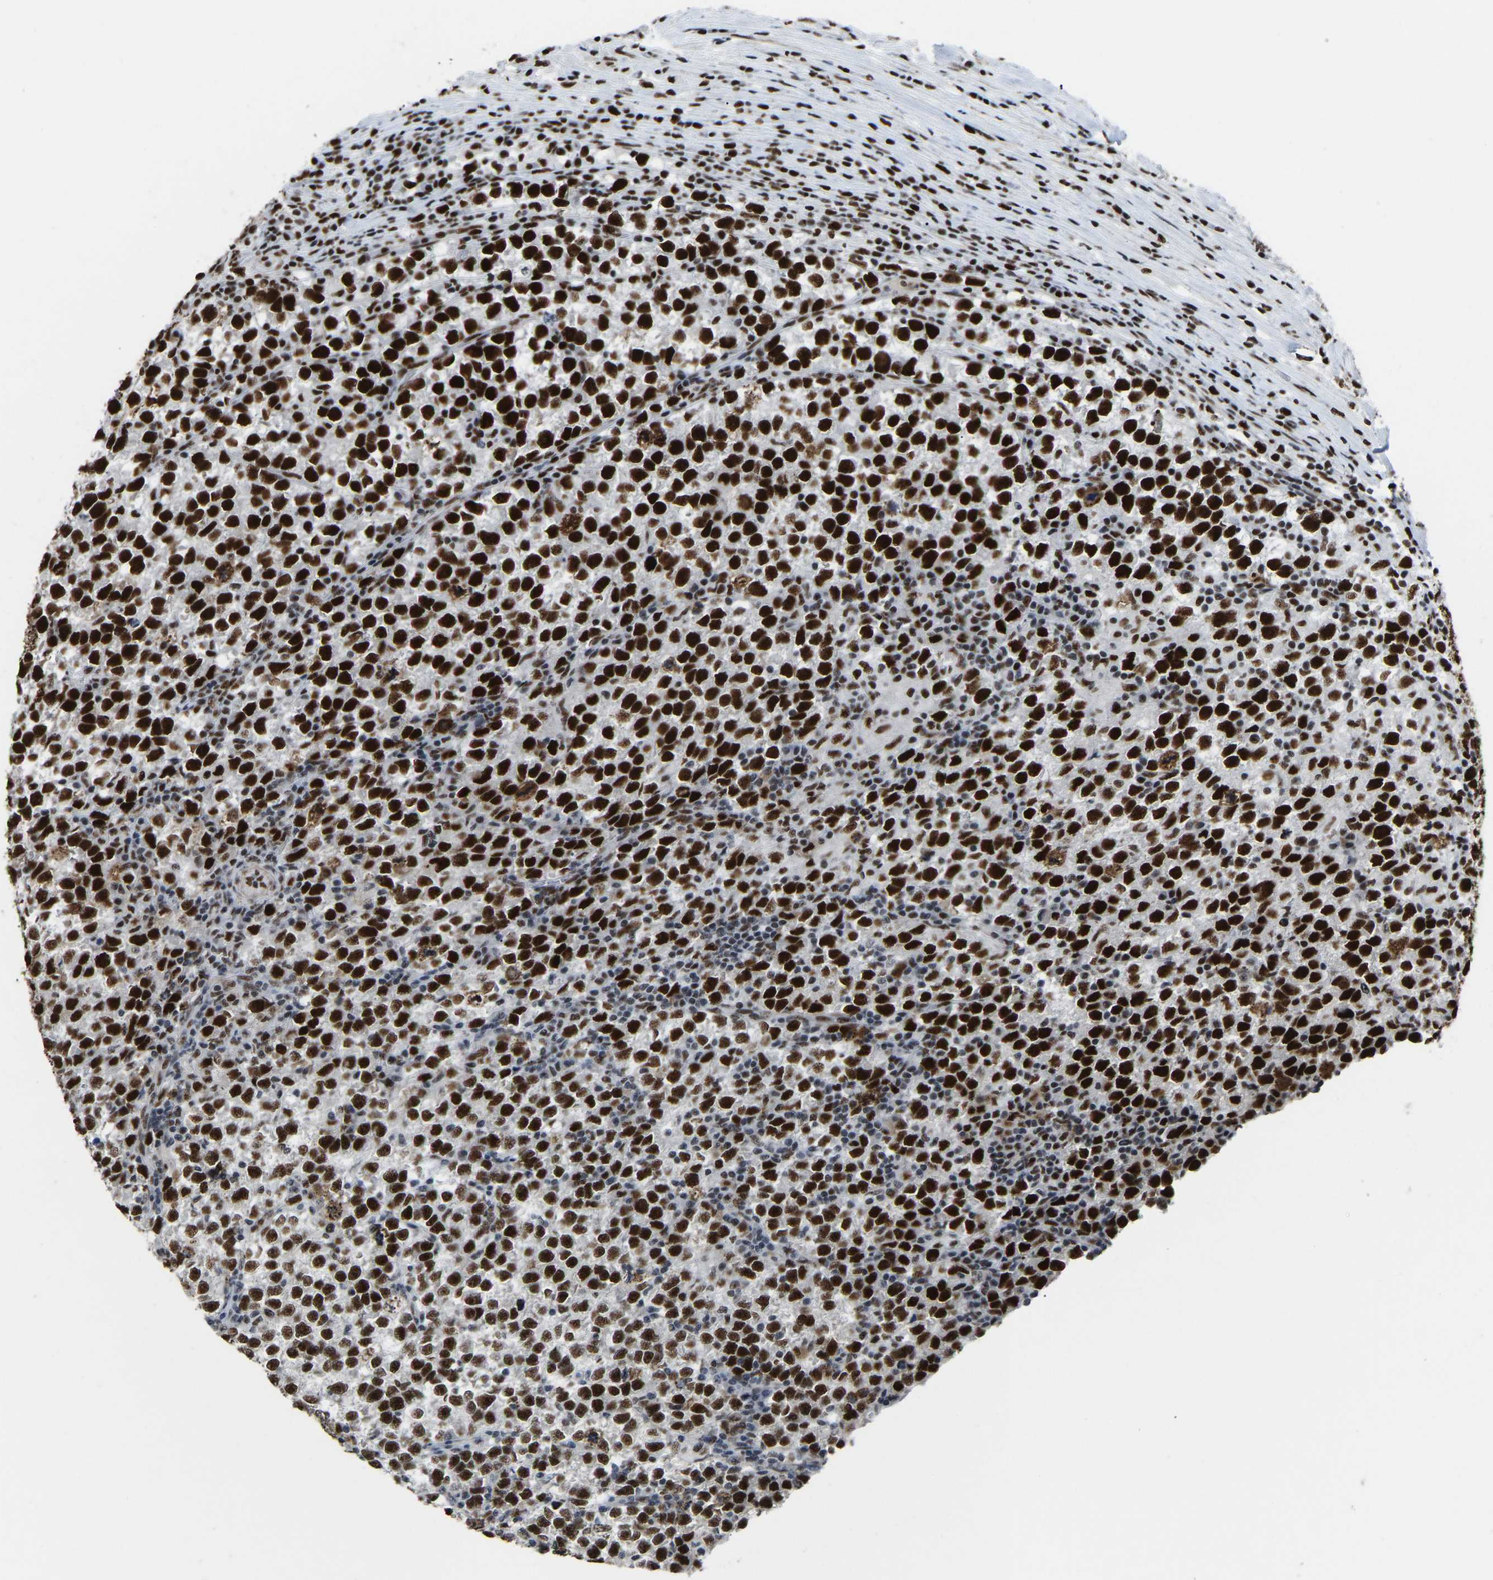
{"staining": {"intensity": "strong", "quantity": ">75%", "location": "nuclear"}, "tissue": "testis cancer", "cell_type": "Tumor cells", "image_type": "cancer", "snomed": [{"axis": "morphology", "description": "Normal tissue, NOS"}, {"axis": "morphology", "description": "Seminoma, NOS"}, {"axis": "topography", "description": "Testis"}], "caption": "IHC of human testis cancer demonstrates high levels of strong nuclear staining in approximately >75% of tumor cells.", "gene": "DDX5", "patient": {"sex": "male", "age": 43}}